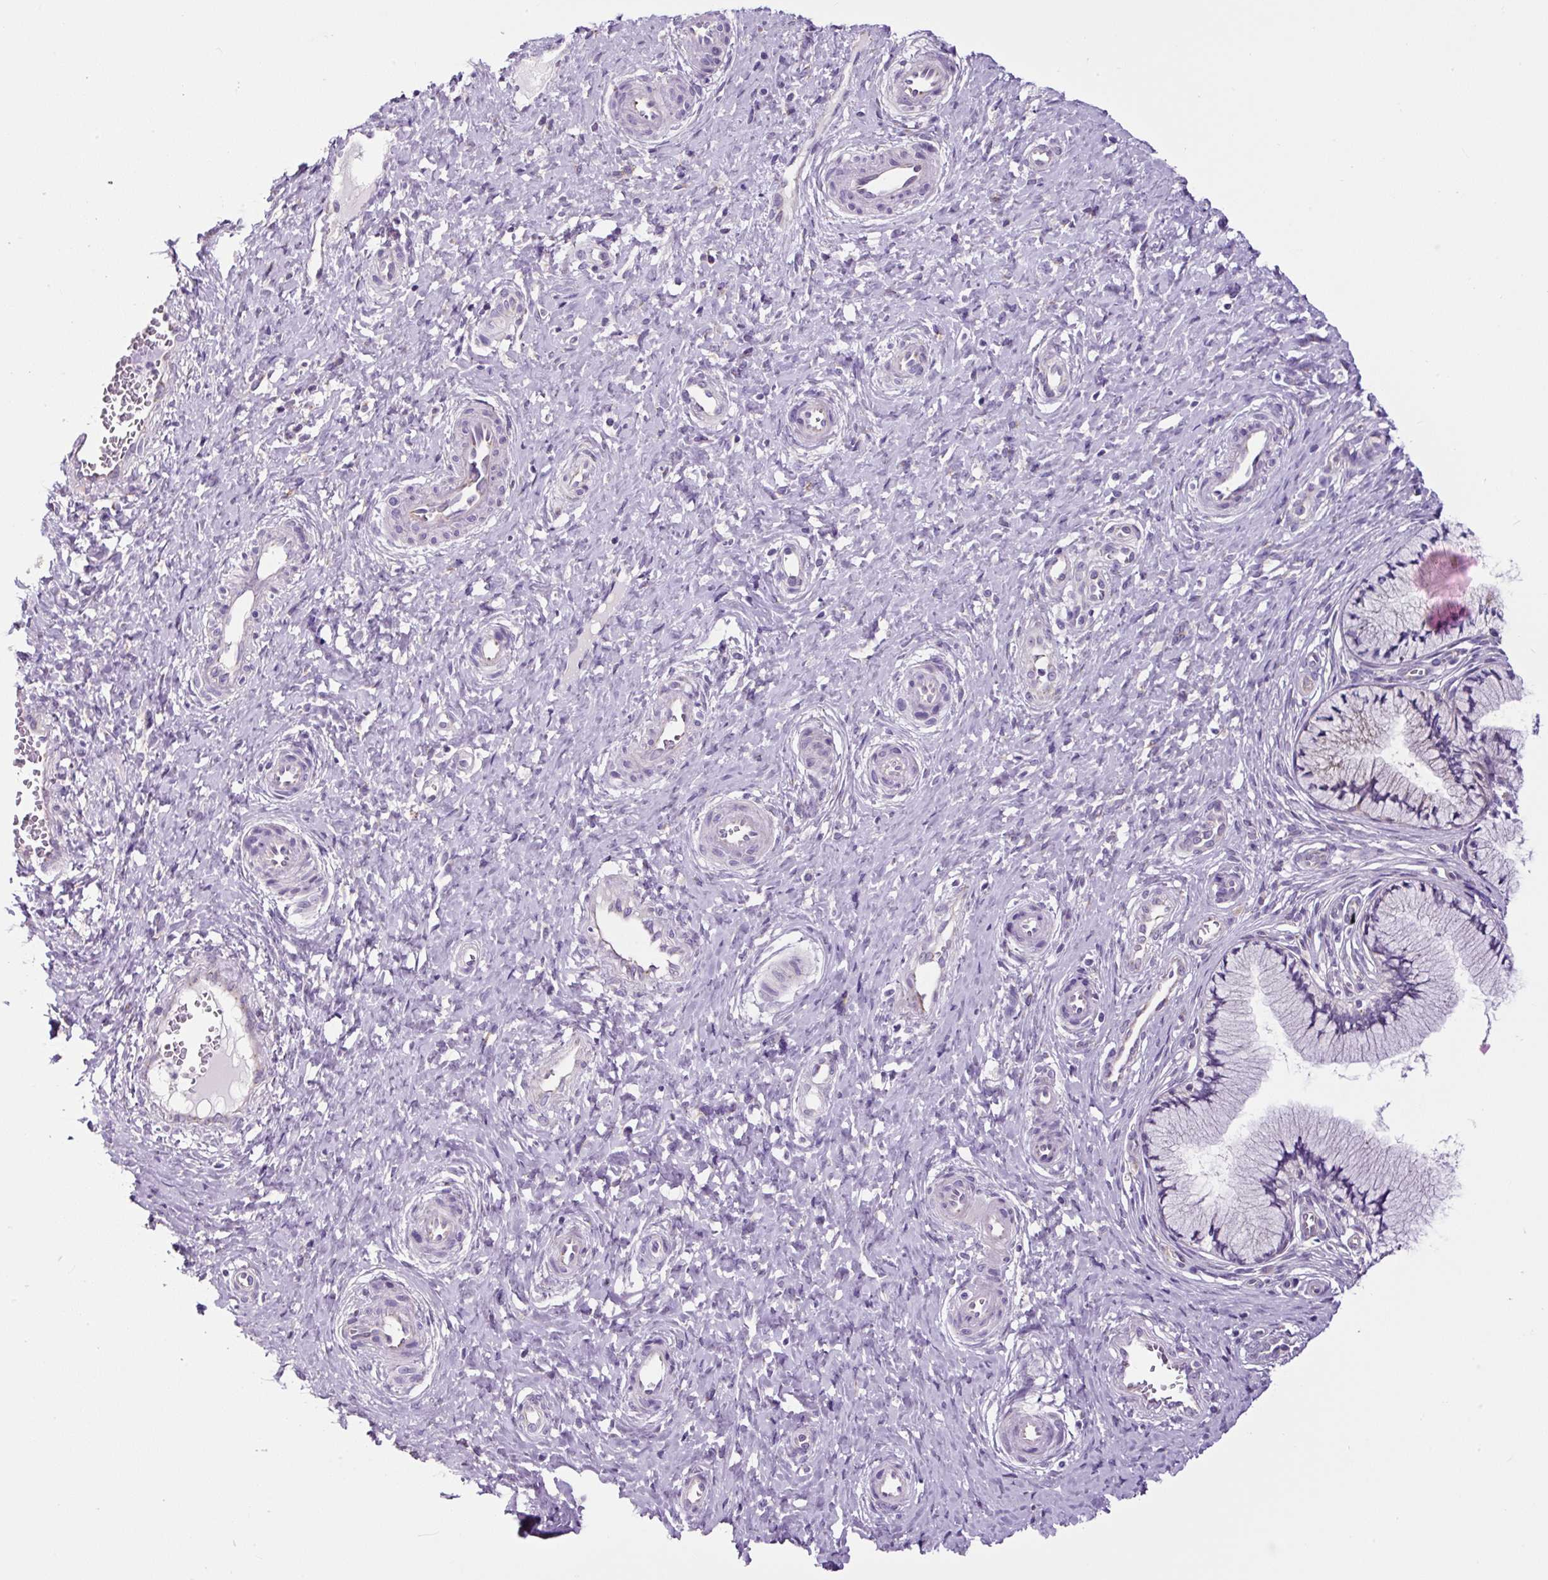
{"staining": {"intensity": "weak", "quantity": "25%-75%", "location": "cytoplasmic/membranous"}, "tissue": "cervix", "cell_type": "Glandular cells", "image_type": "normal", "snomed": [{"axis": "morphology", "description": "Normal tissue, NOS"}, {"axis": "topography", "description": "Cervix"}], "caption": "A high-resolution image shows IHC staining of normal cervix, which displays weak cytoplasmic/membranous expression in approximately 25%-75% of glandular cells.", "gene": "GORASP1", "patient": {"sex": "female", "age": 36}}